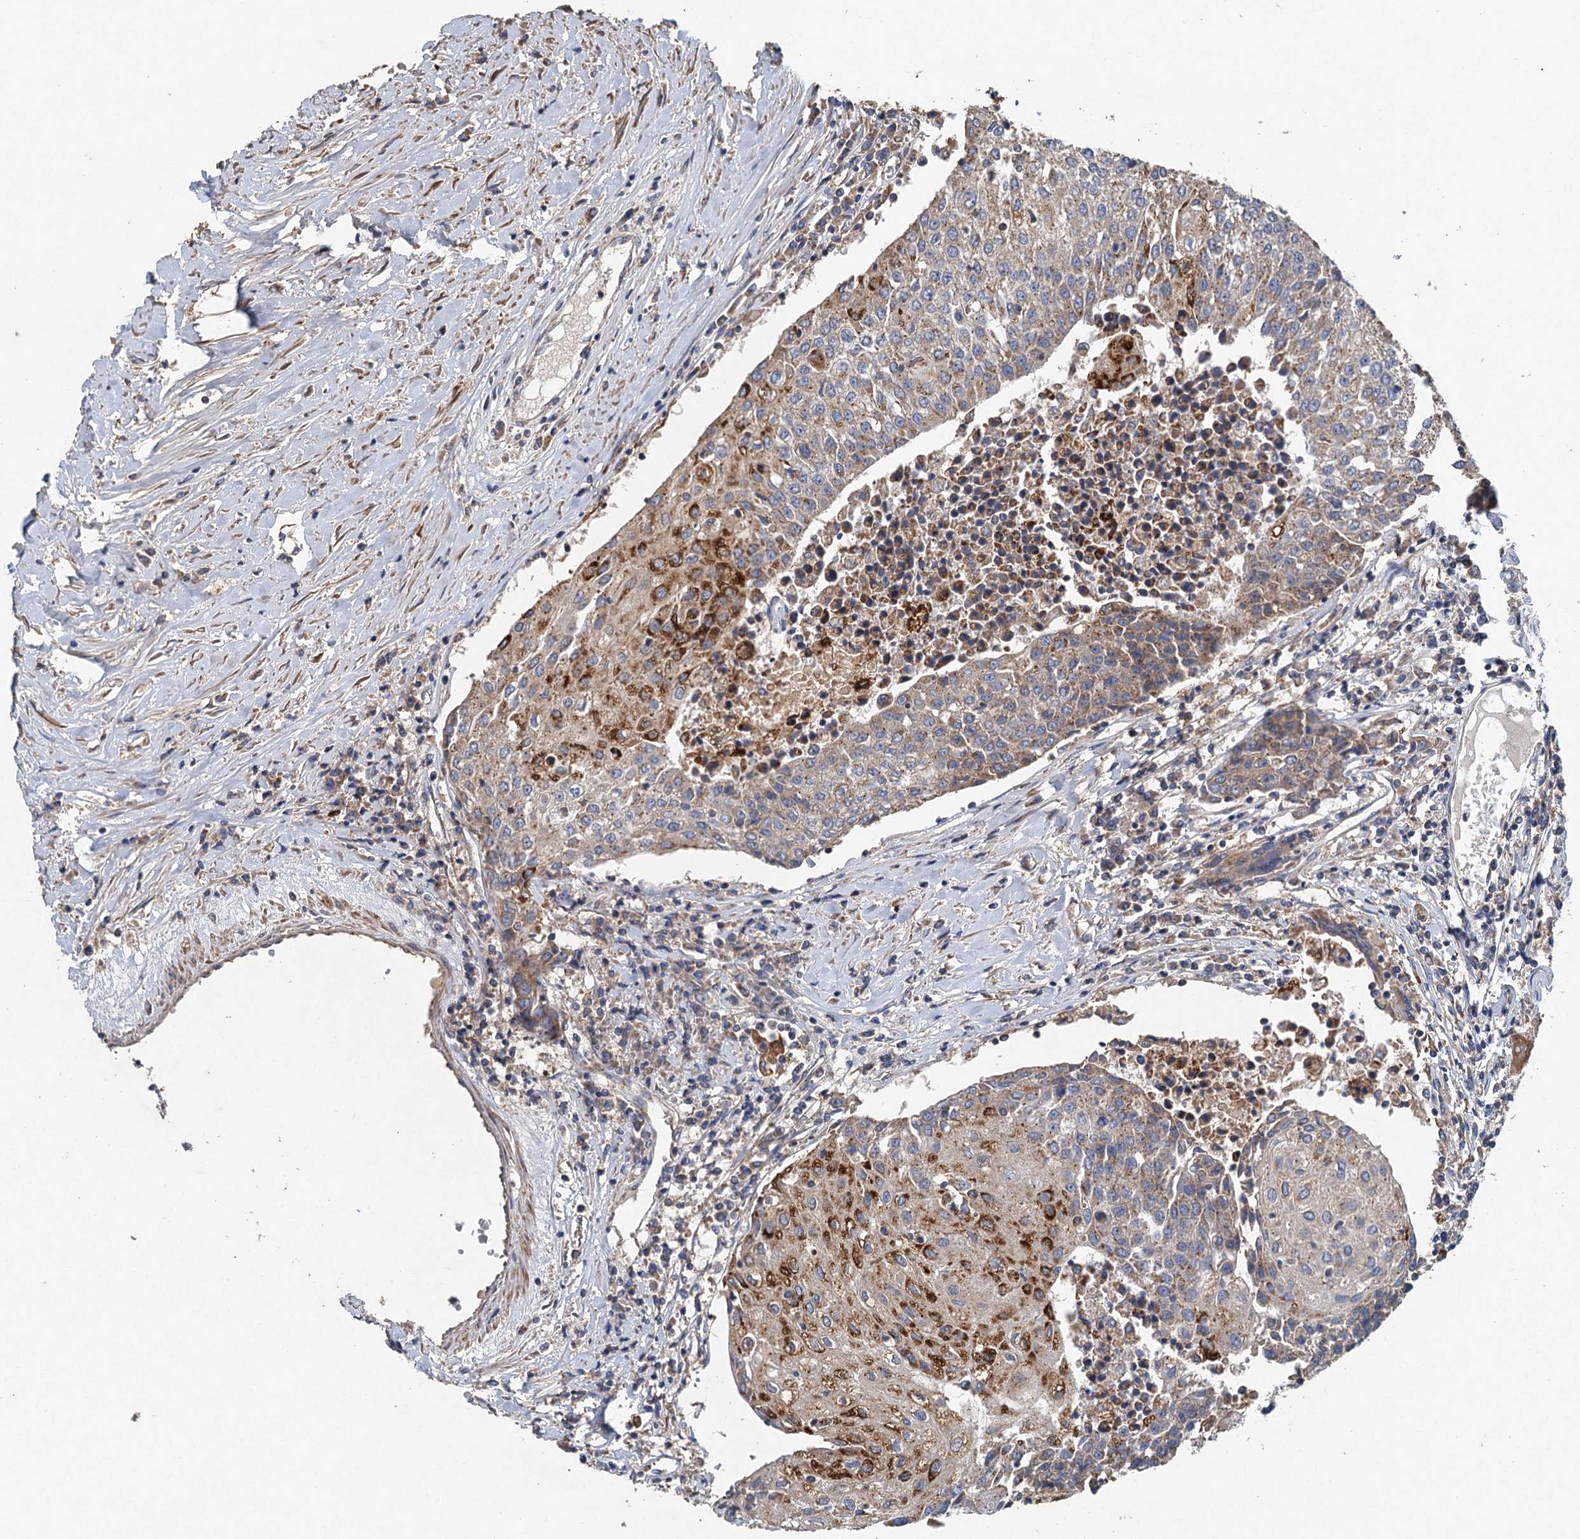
{"staining": {"intensity": "strong", "quantity": "<25%", "location": "cytoplasmic/membranous"}, "tissue": "urothelial cancer", "cell_type": "Tumor cells", "image_type": "cancer", "snomed": [{"axis": "morphology", "description": "Urothelial carcinoma, High grade"}, {"axis": "topography", "description": "Urinary bladder"}], "caption": "Urothelial cancer tissue exhibits strong cytoplasmic/membranous staining in about <25% of tumor cells", "gene": "BCS1L", "patient": {"sex": "female", "age": 85}}